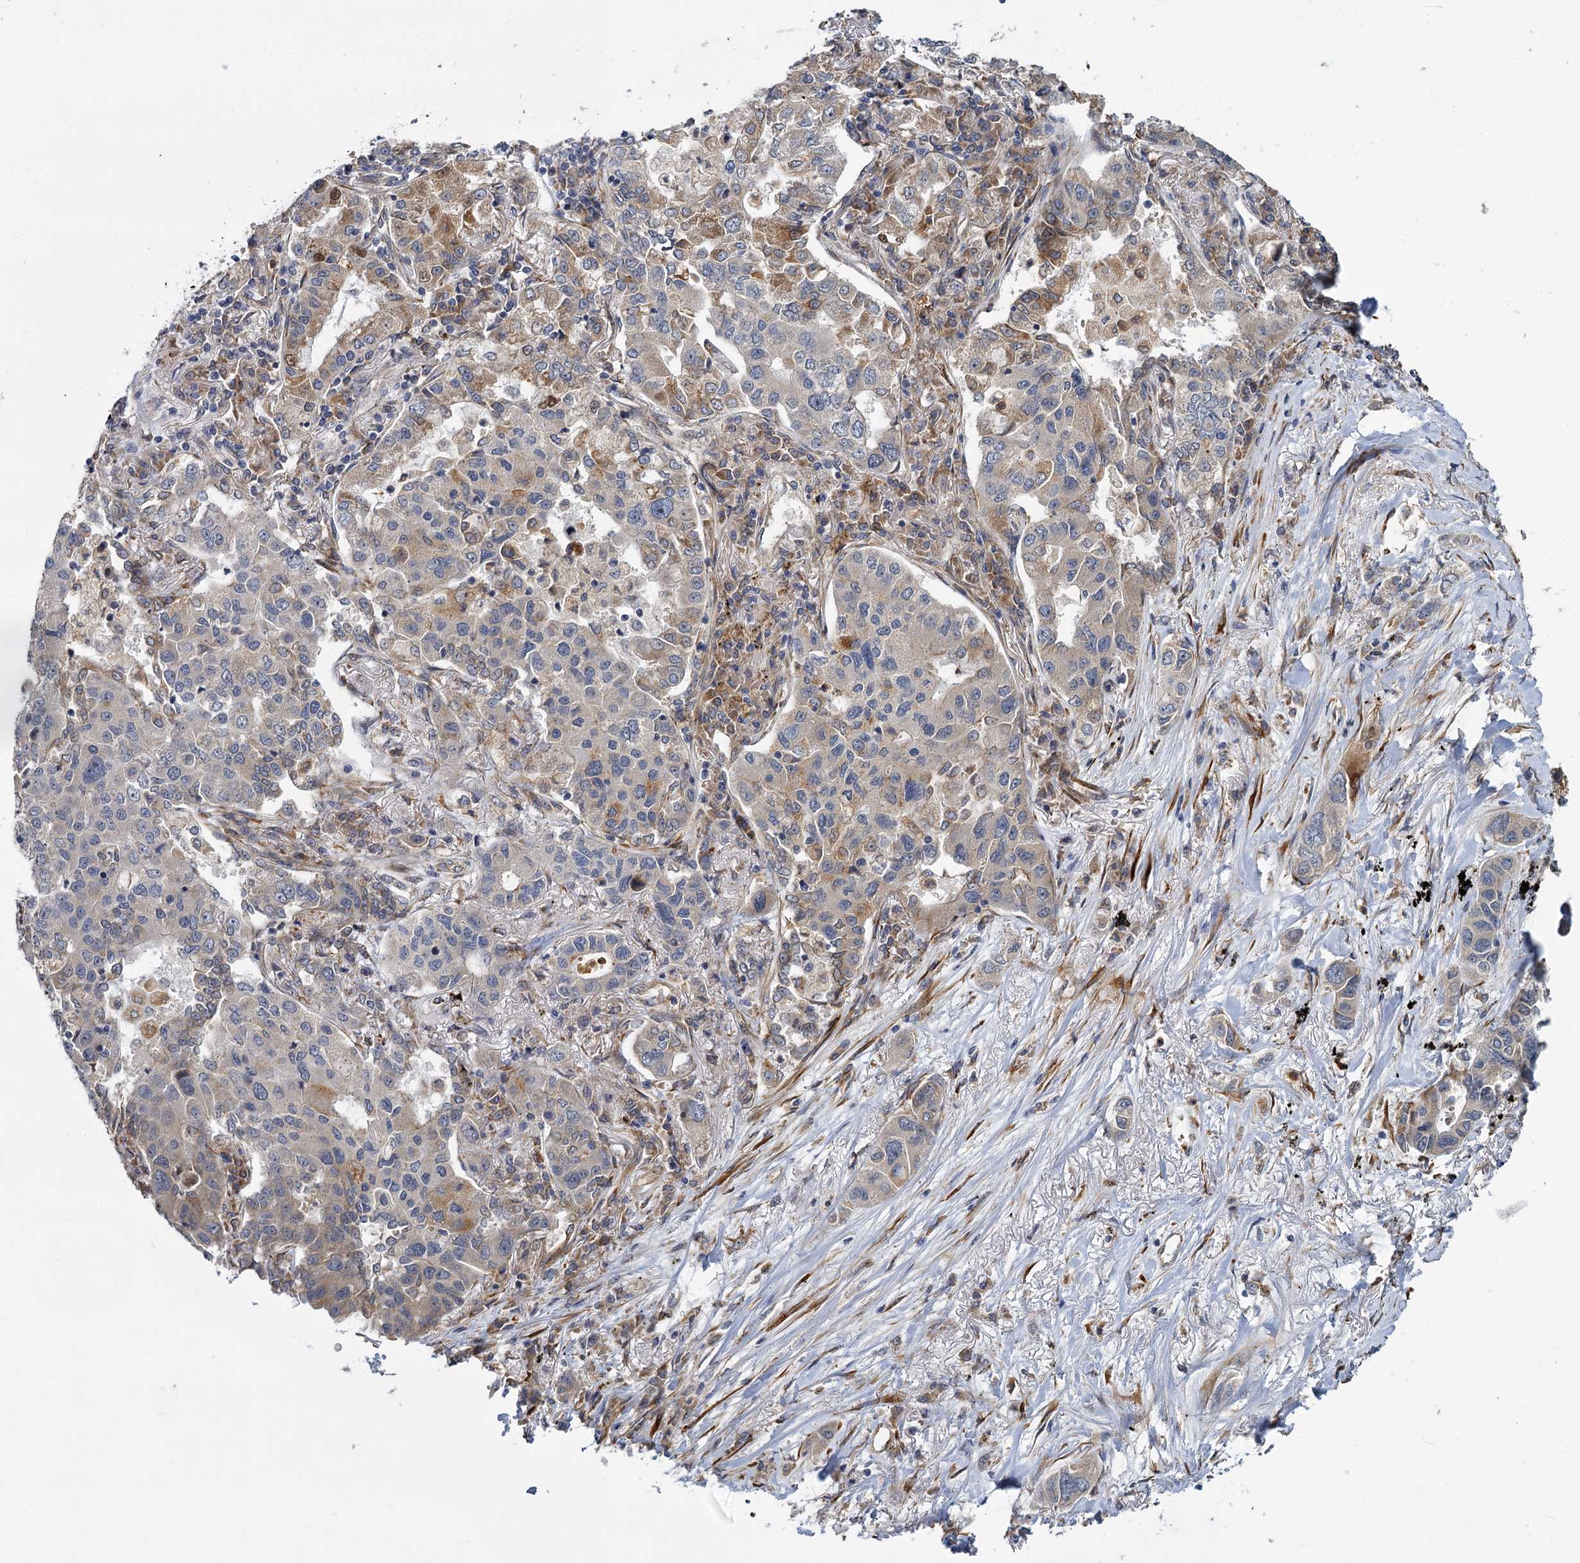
{"staining": {"intensity": "moderate", "quantity": "<25%", "location": "cytoplasmic/membranous"}, "tissue": "lung cancer", "cell_type": "Tumor cells", "image_type": "cancer", "snomed": [{"axis": "morphology", "description": "Adenocarcinoma, NOS"}, {"axis": "topography", "description": "Lung"}], "caption": "Protein staining of adenocarcinoma (lung) tissue shows moderate cytoplasmic/membranous staining in approximately <25% of tumor cells.", "gene": "APBA2", "patient": {"sex": "male", "age": 49}}